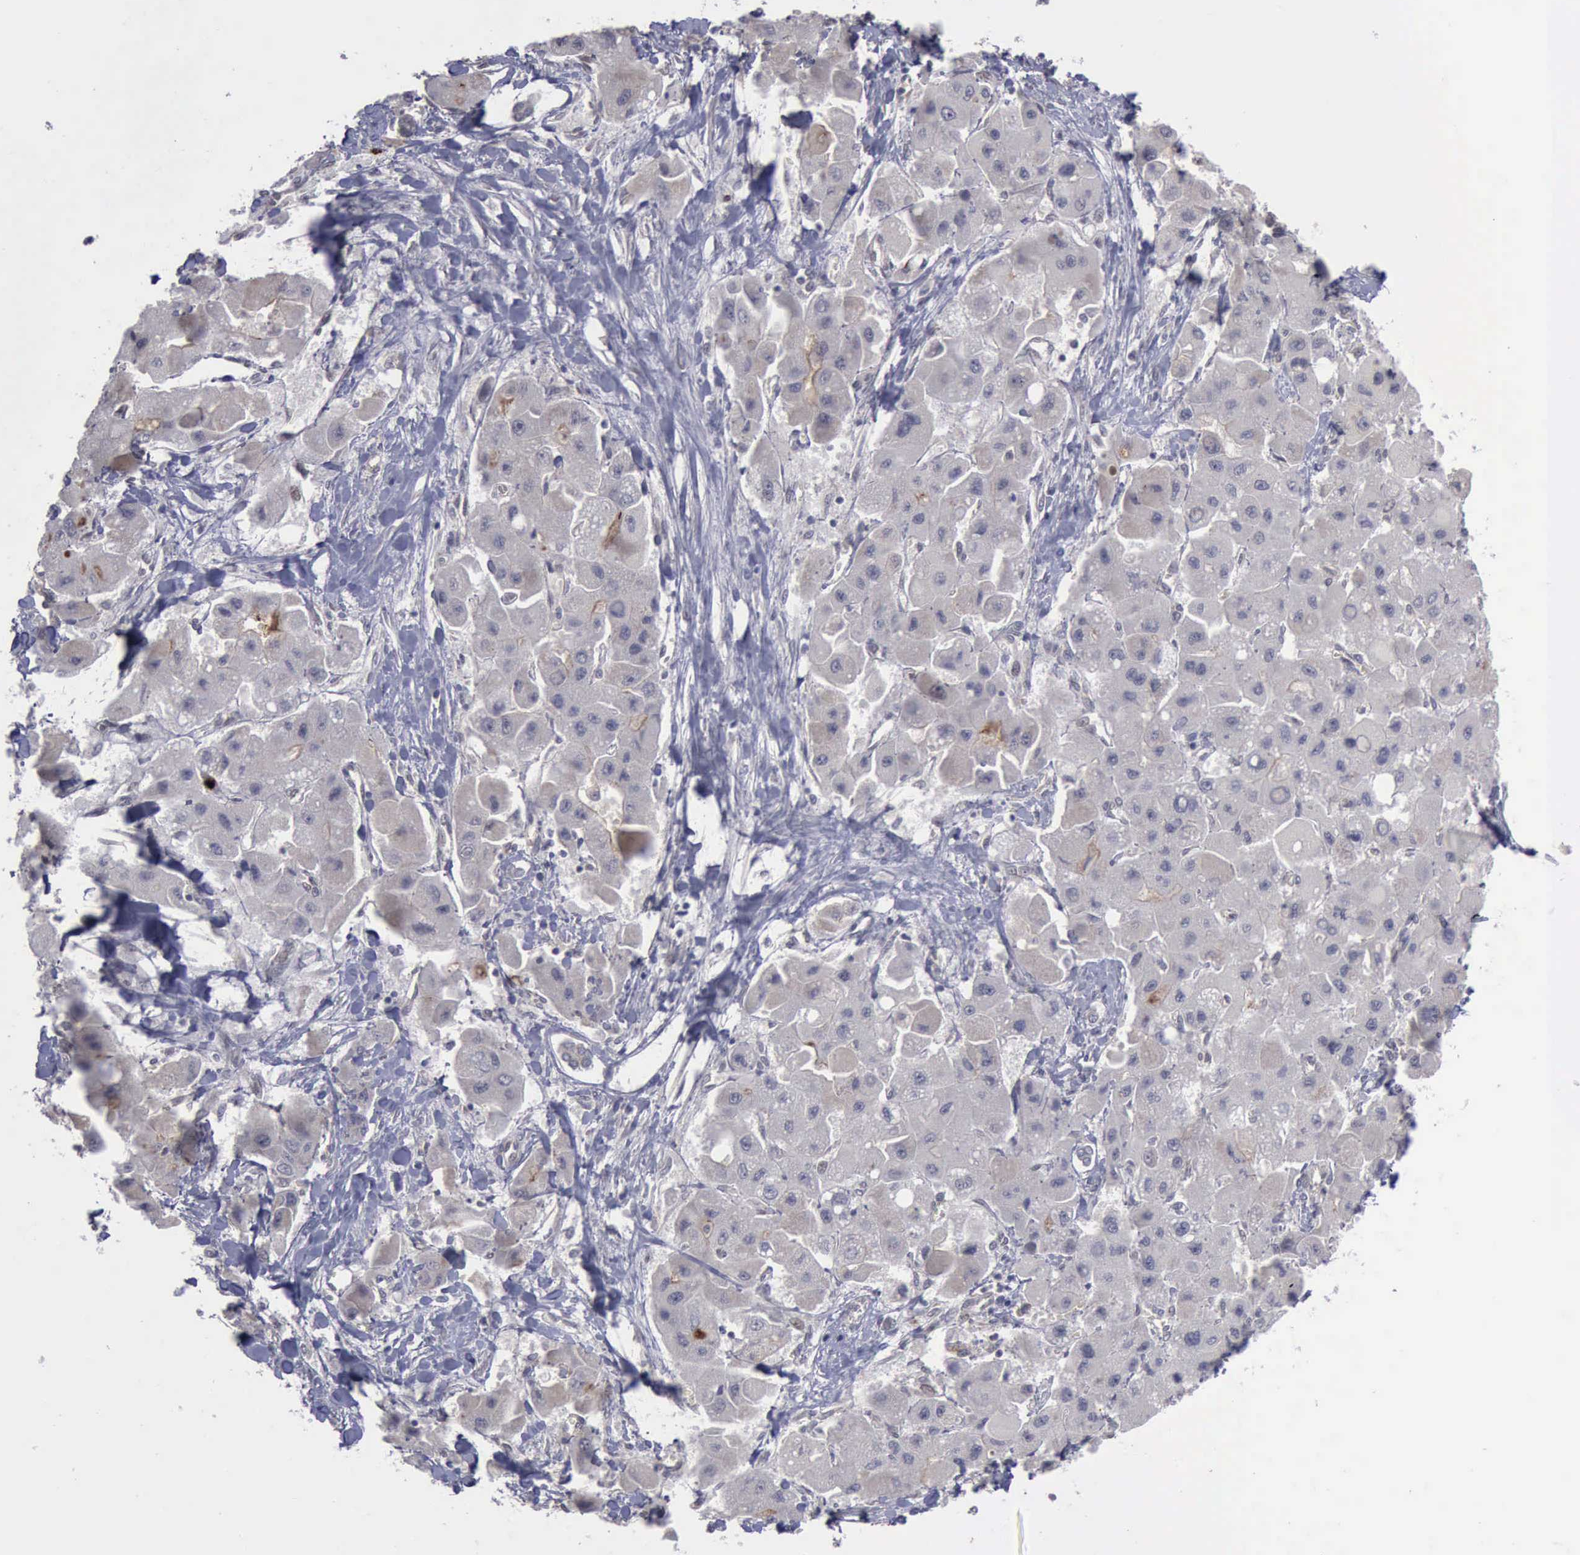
{"staining": {"intensity": "negative", "quantity": "none", "location": "none"}, "tissue": "liver cancer", "cell_type": "Tumor cells", "image_type": "cancer", "snomed": [{"axis": "morphology", "description": "Carcinoma, Hepatocellular, NOS"}, {"axis": "topography", "description": "Liver"}], "caption": "Protein analysis of hepatocellular carcinoma (liver) demonstrates no significant positivity in tumor cells.", "gene": "MMP9", "patient": {"sex": "male", "age": 24}}